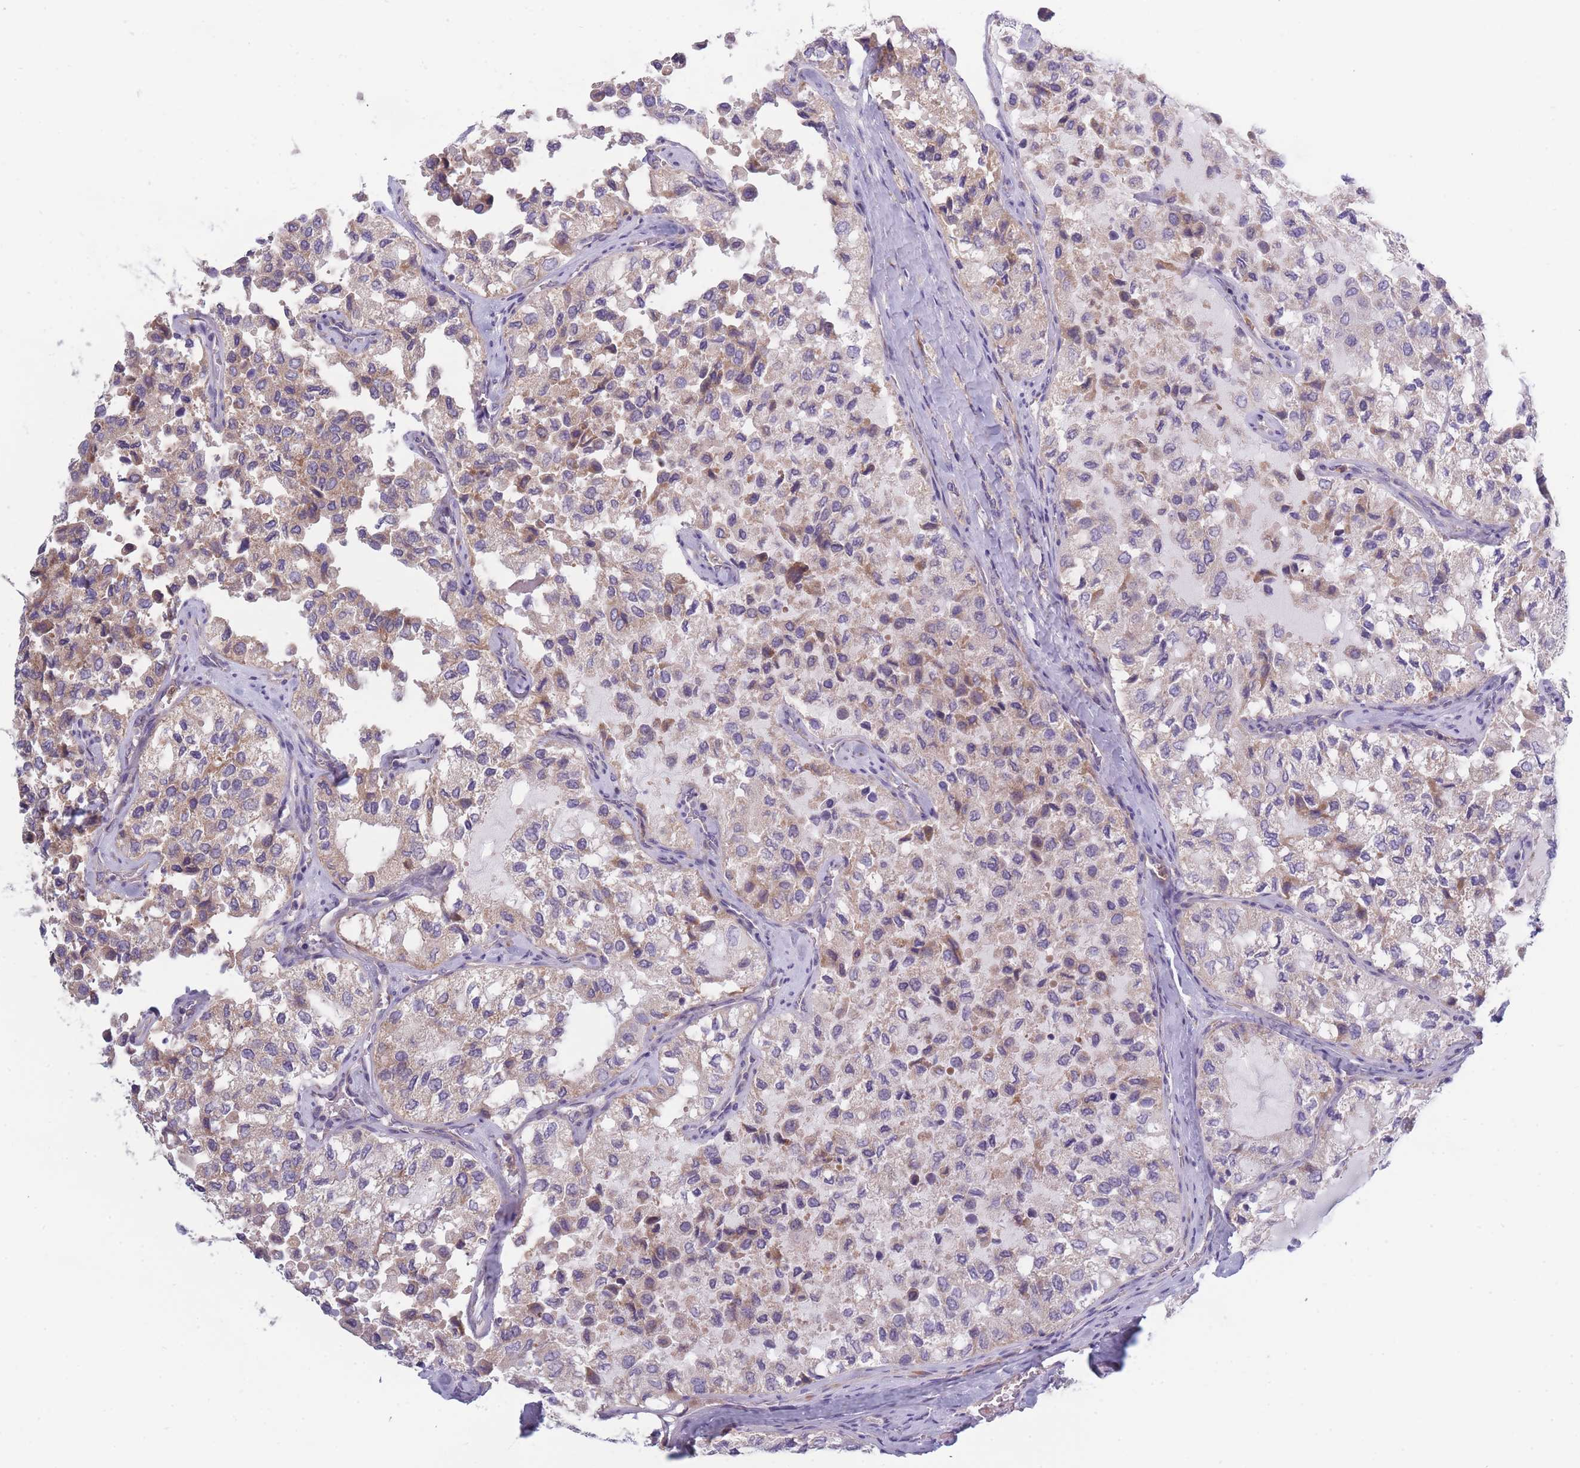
{"staining": {"intensity": "weak", "quantity": "25%-75%", "location": "cytoplasmic/membranous"}, "tissue": "thyroid cancer", "cell_type": "Tumor cells", "image_type": "cancer", "snomed": [{"axis": "morphology", "description": "Follicular adenoma carcinoma, NOS"}, {"axis": "topography", "description": "Thyroid gland"}], "caption": "About 25%-75% of tumor cells in human thyroid cancer reveal weak cytoplasmic/membranous protein expression as visualized by brown immunohistochemical staining.", "gene": "NDUFAF6", "patient": {"sex": "male", "age": 75}}